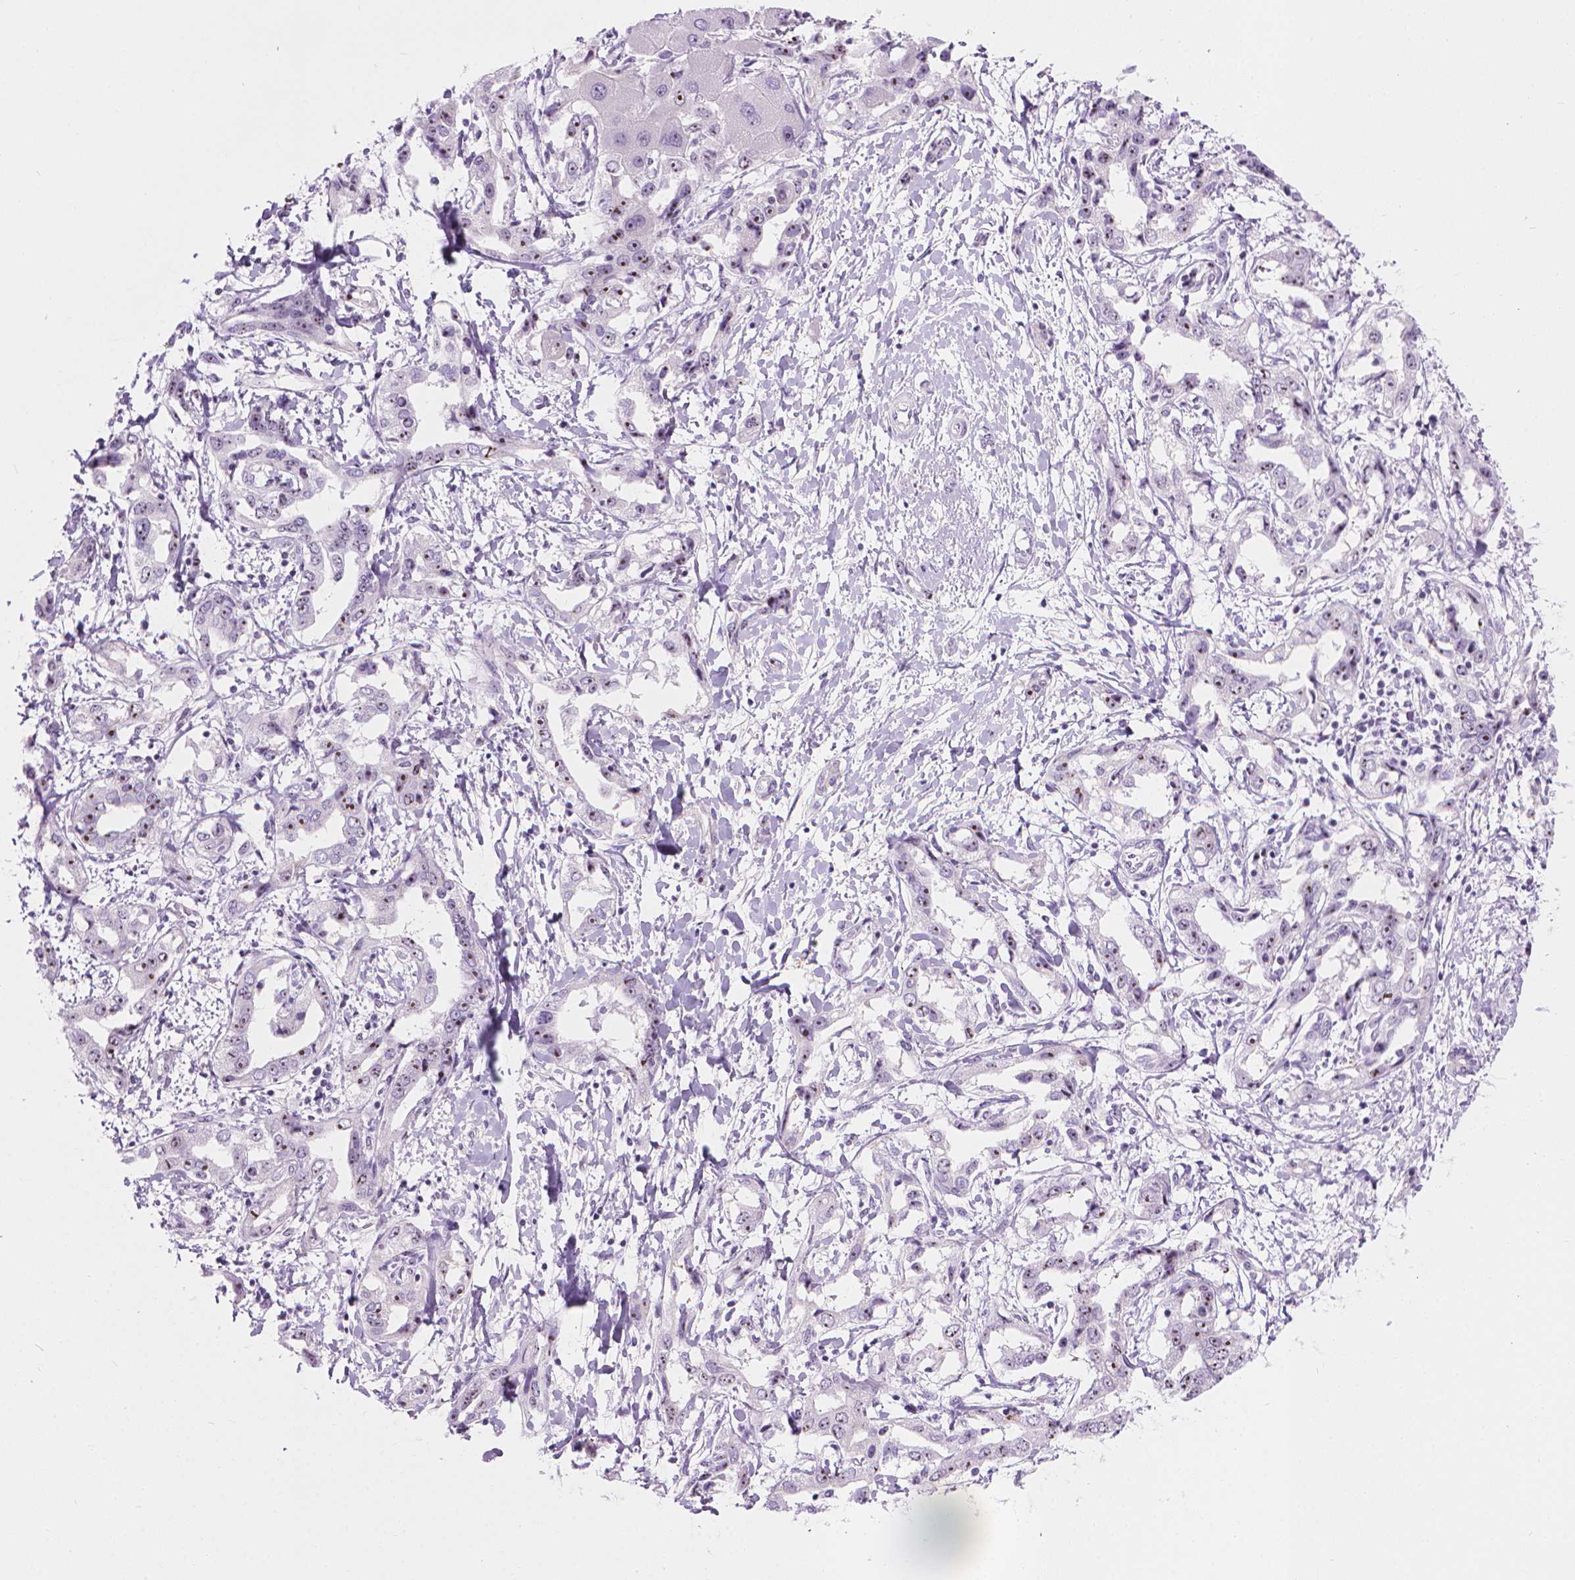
{"staining": {"intensity": "moderate", "quantity": "<25%", "location": "nuclear"}, "tissue": "liver cancer", "cell_type": "Tumor cells", "image_type": "cancer", "snomed": [{"axis": "morphology", "description": "Cholangiocarcinoma"}, {"axis": "topography", "description": "Liver"}], "caption": "This is an image of IHC staining of liver cancer, which shows moderate expression in the nuclear of tumor cells.", "gene": "NOL7", "patient": {"sex": "male", "age": 59}}